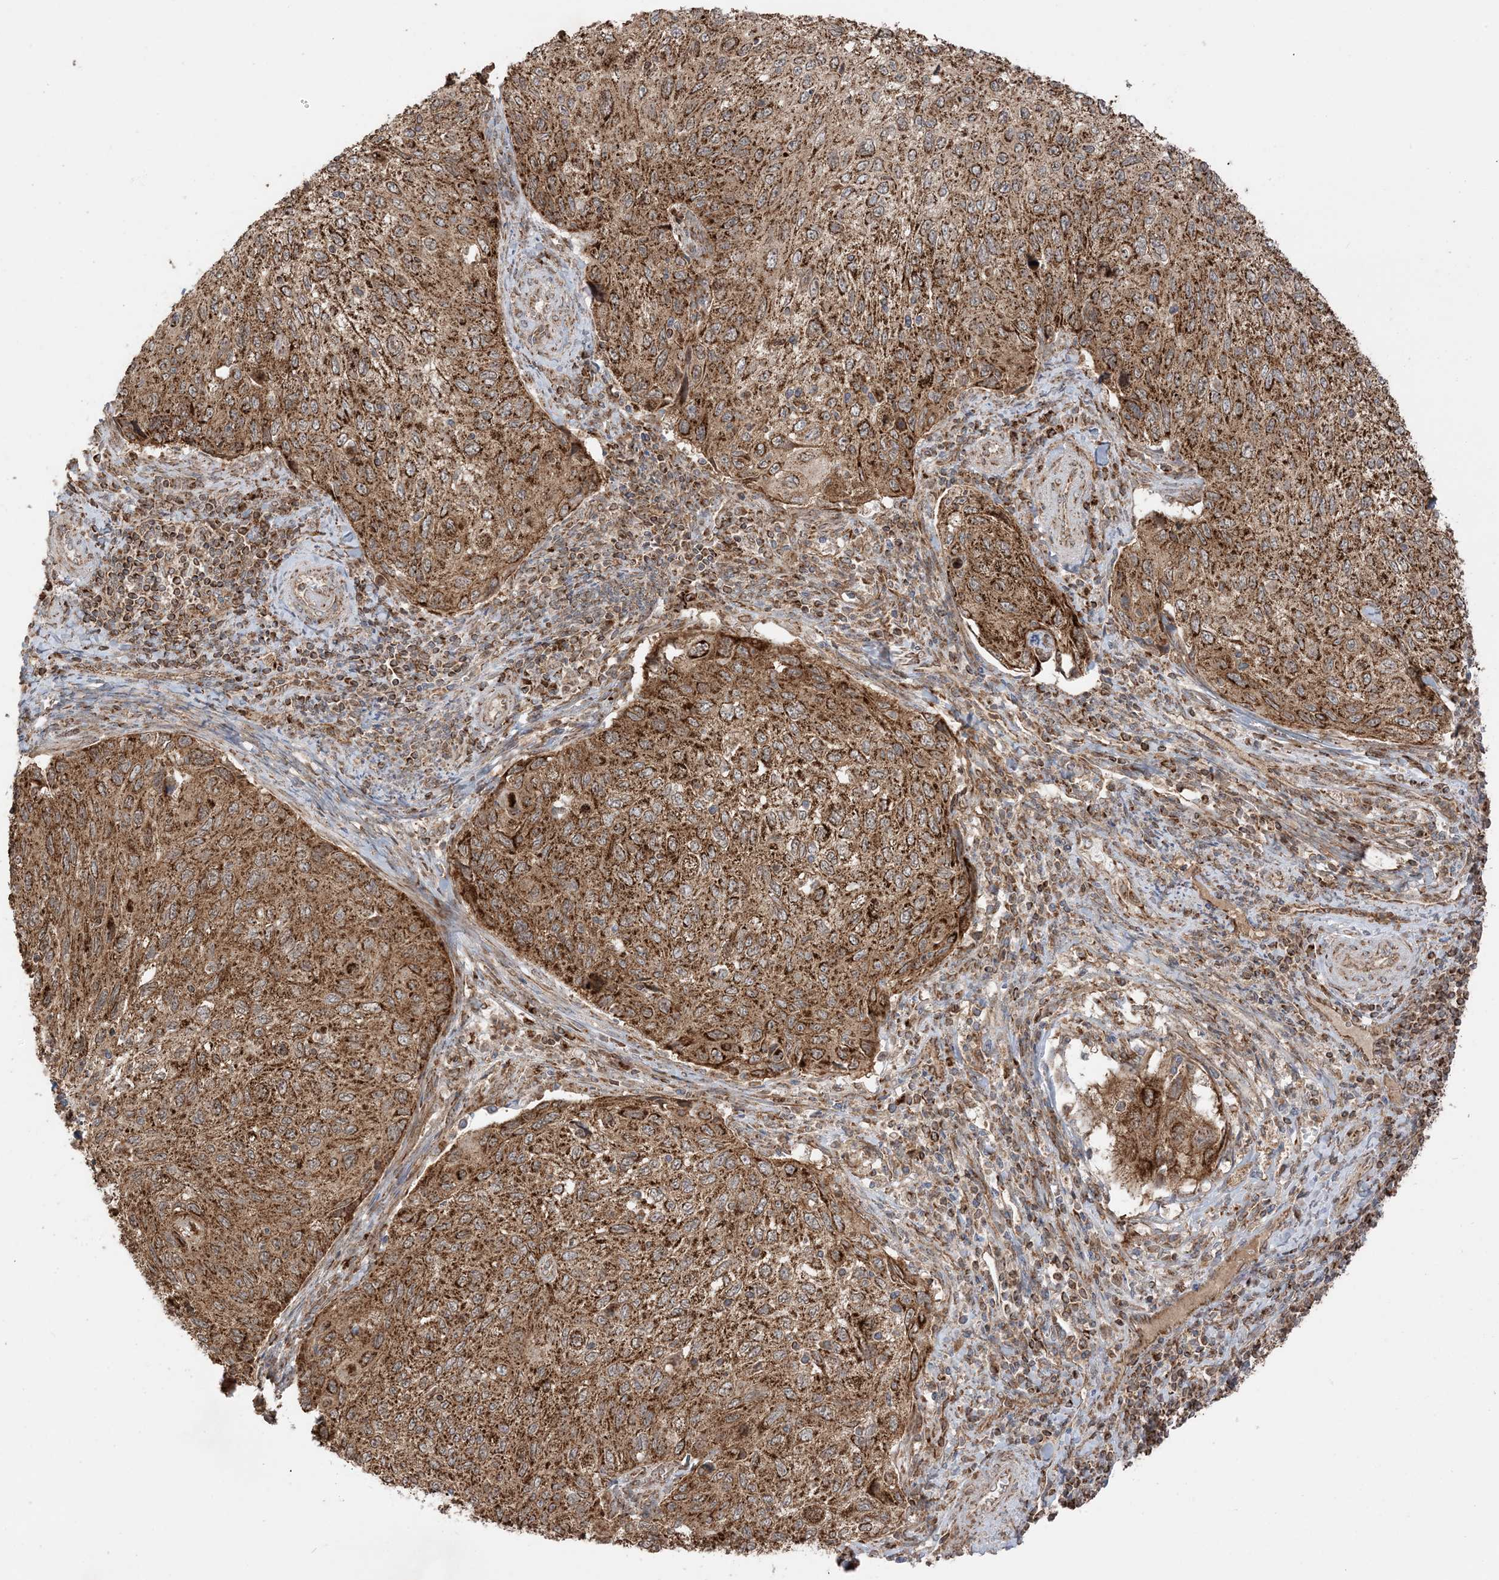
{"staining": {"intensity": "strong", "quantity": ">75%", "location": "cytoplasmic/membranous"}, "tissue": "cervical cancer", "cell_type": "Tumor cells", "image_type": "cancer", "snomed": [{"axis": "morphology", "description": "Squamous cell carcinoma, NOS"}, {"axis": "topography", "description": "Cervix"}], "caption": "Protein staining of cervical cancer (squamous cell carcinoma) tissue reveals strong cytoplasmic/membranous positivity in about >75% of tumor cells.", "gene": "N4BP3", "patient": {"sex": "female", "age": 70}}